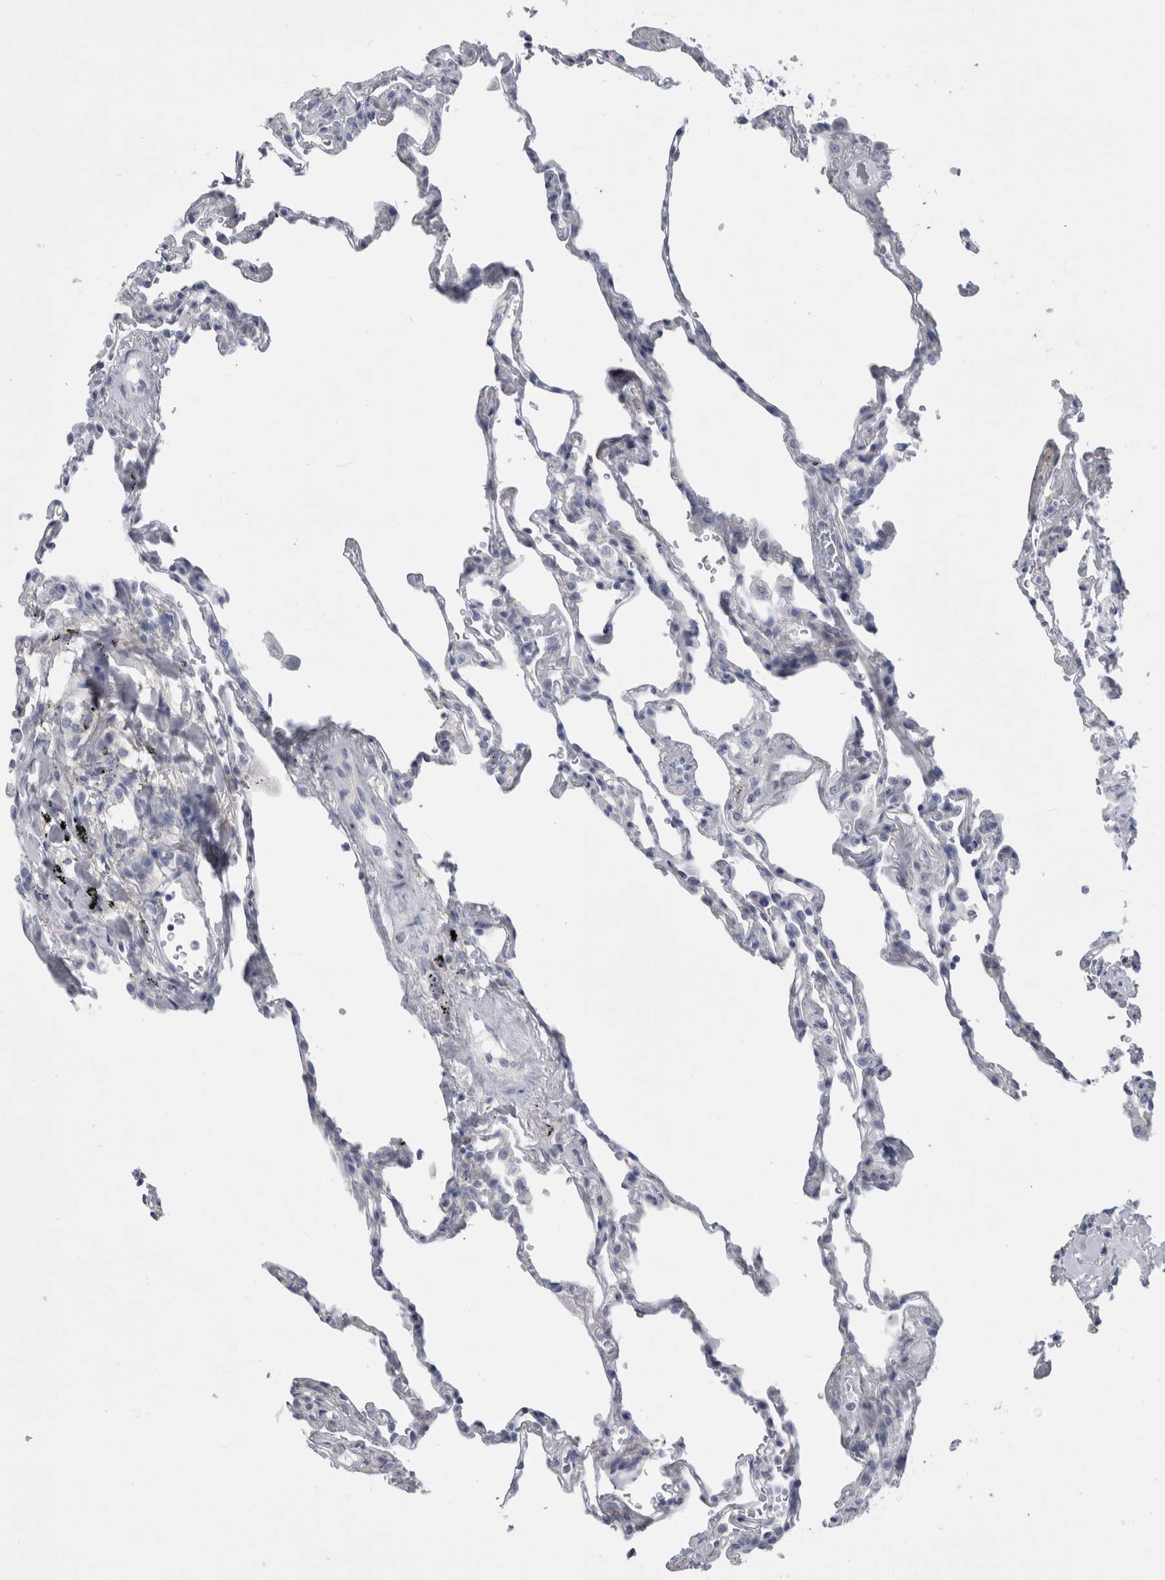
{"staining": {"intensity": "negative", "quantity": "none", "location": "none"}, "tissue": "lung", "cell_type": "Alveolar cells", "image_type": "normal", "snomed": [{"axis": "morphology", "description": "Normal tissue, NOS"}, {"axis": "topography", "description": "Lung"}], "caption": "This is an immunohistochemistry (IHC) photomicrograph of normal human lung. There is no expression in alveolar cells.", "gene": "GATM", "patient": {"sex": "male", "age": 59}}